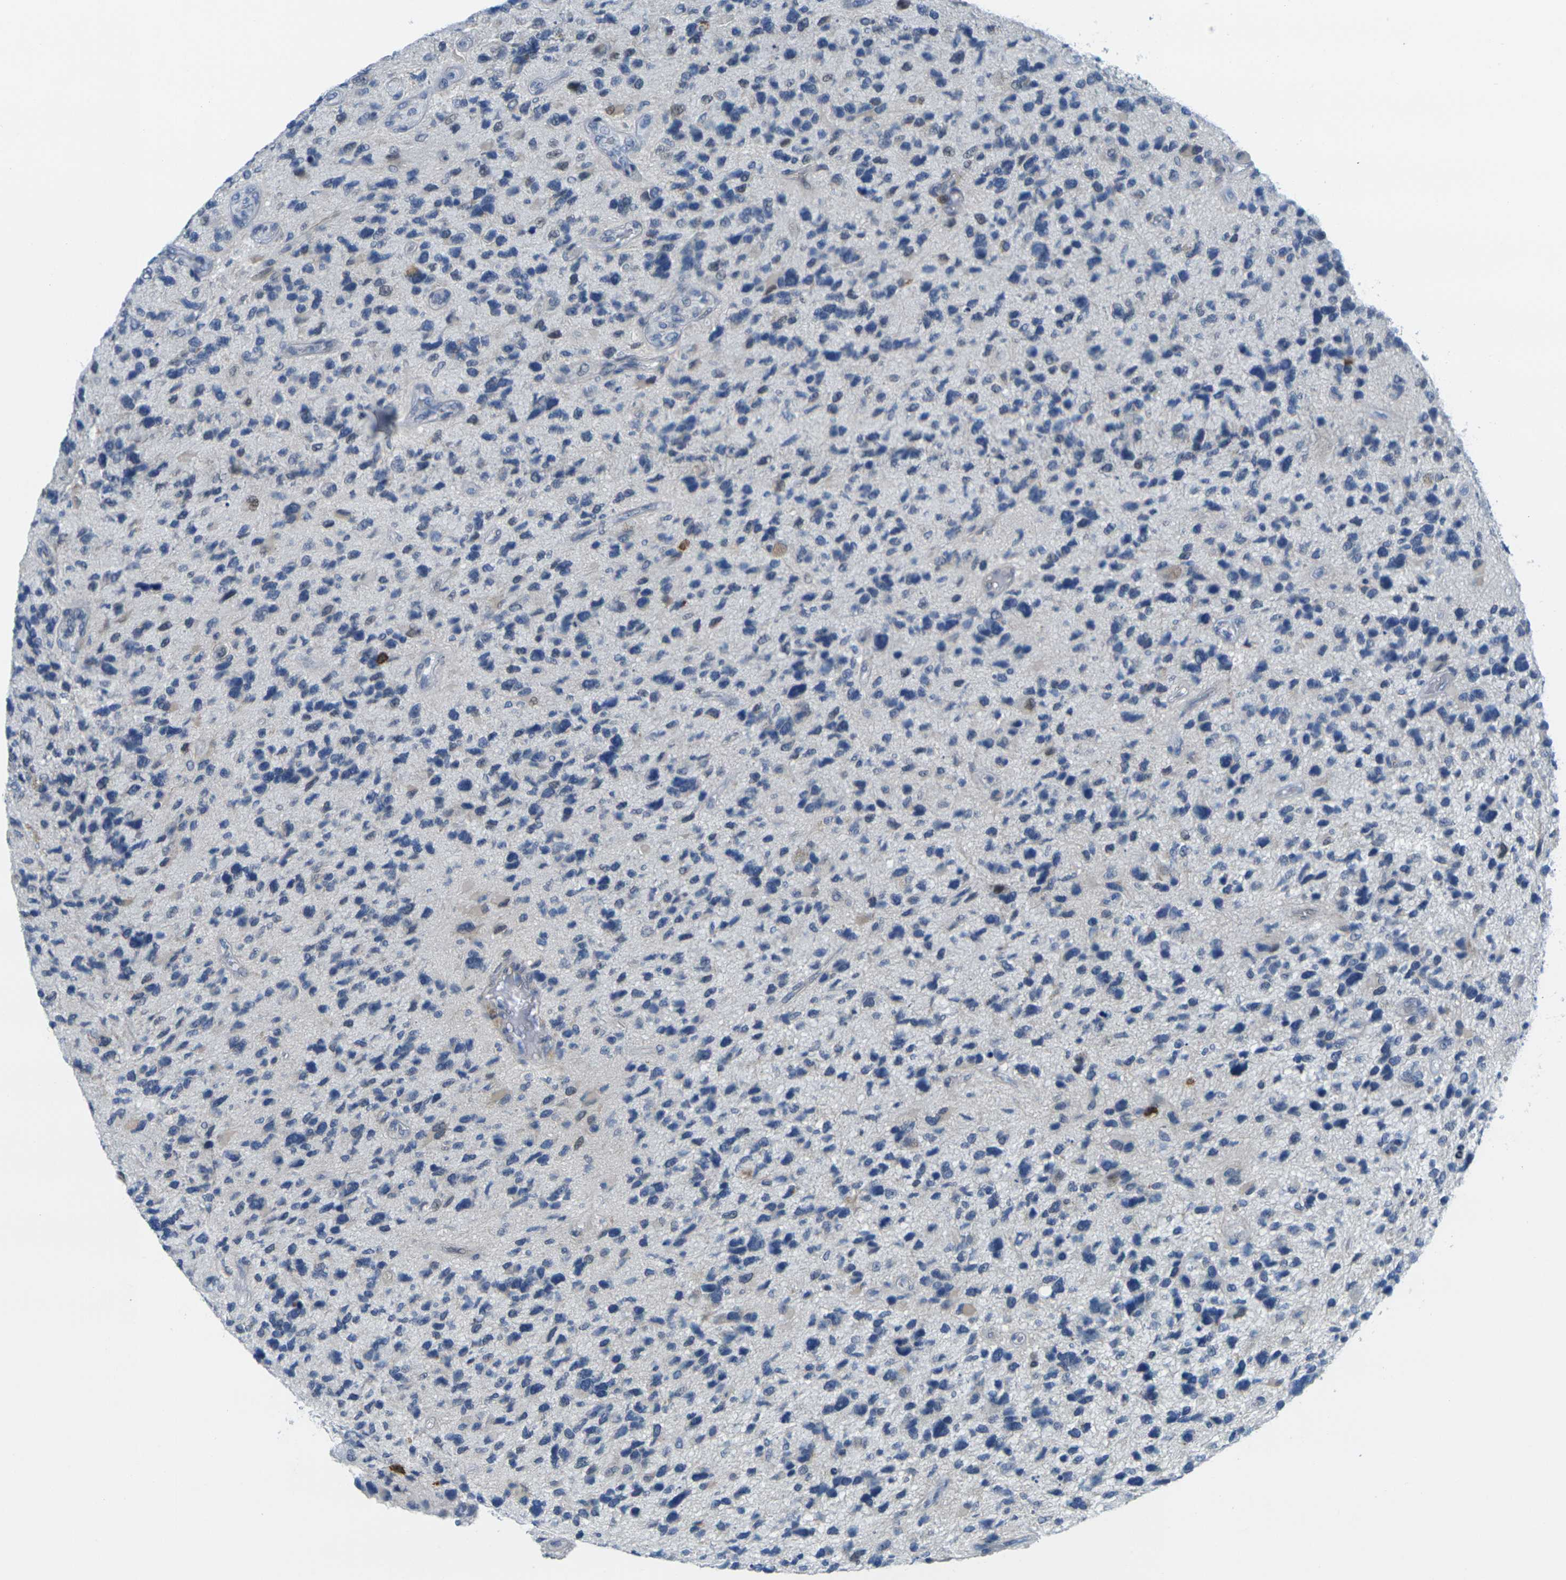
{"staining": {"intensity": "negative", "quantity": "none", "location": "none"}, "tissue": "glioma", "cell_type": "Tumor cells", "image_type": "cancer", "snomed": [{"axis": "morphology", "description": "Glioma, malignant, High grade"}, {"axis": "topography", "description": "Brain"}], "caption": "The image exhibits no staining of tumor cells in high-grade glioma (malignant).", "gene": "CD3D", "patient": {"sex": "female", "age": 58}}